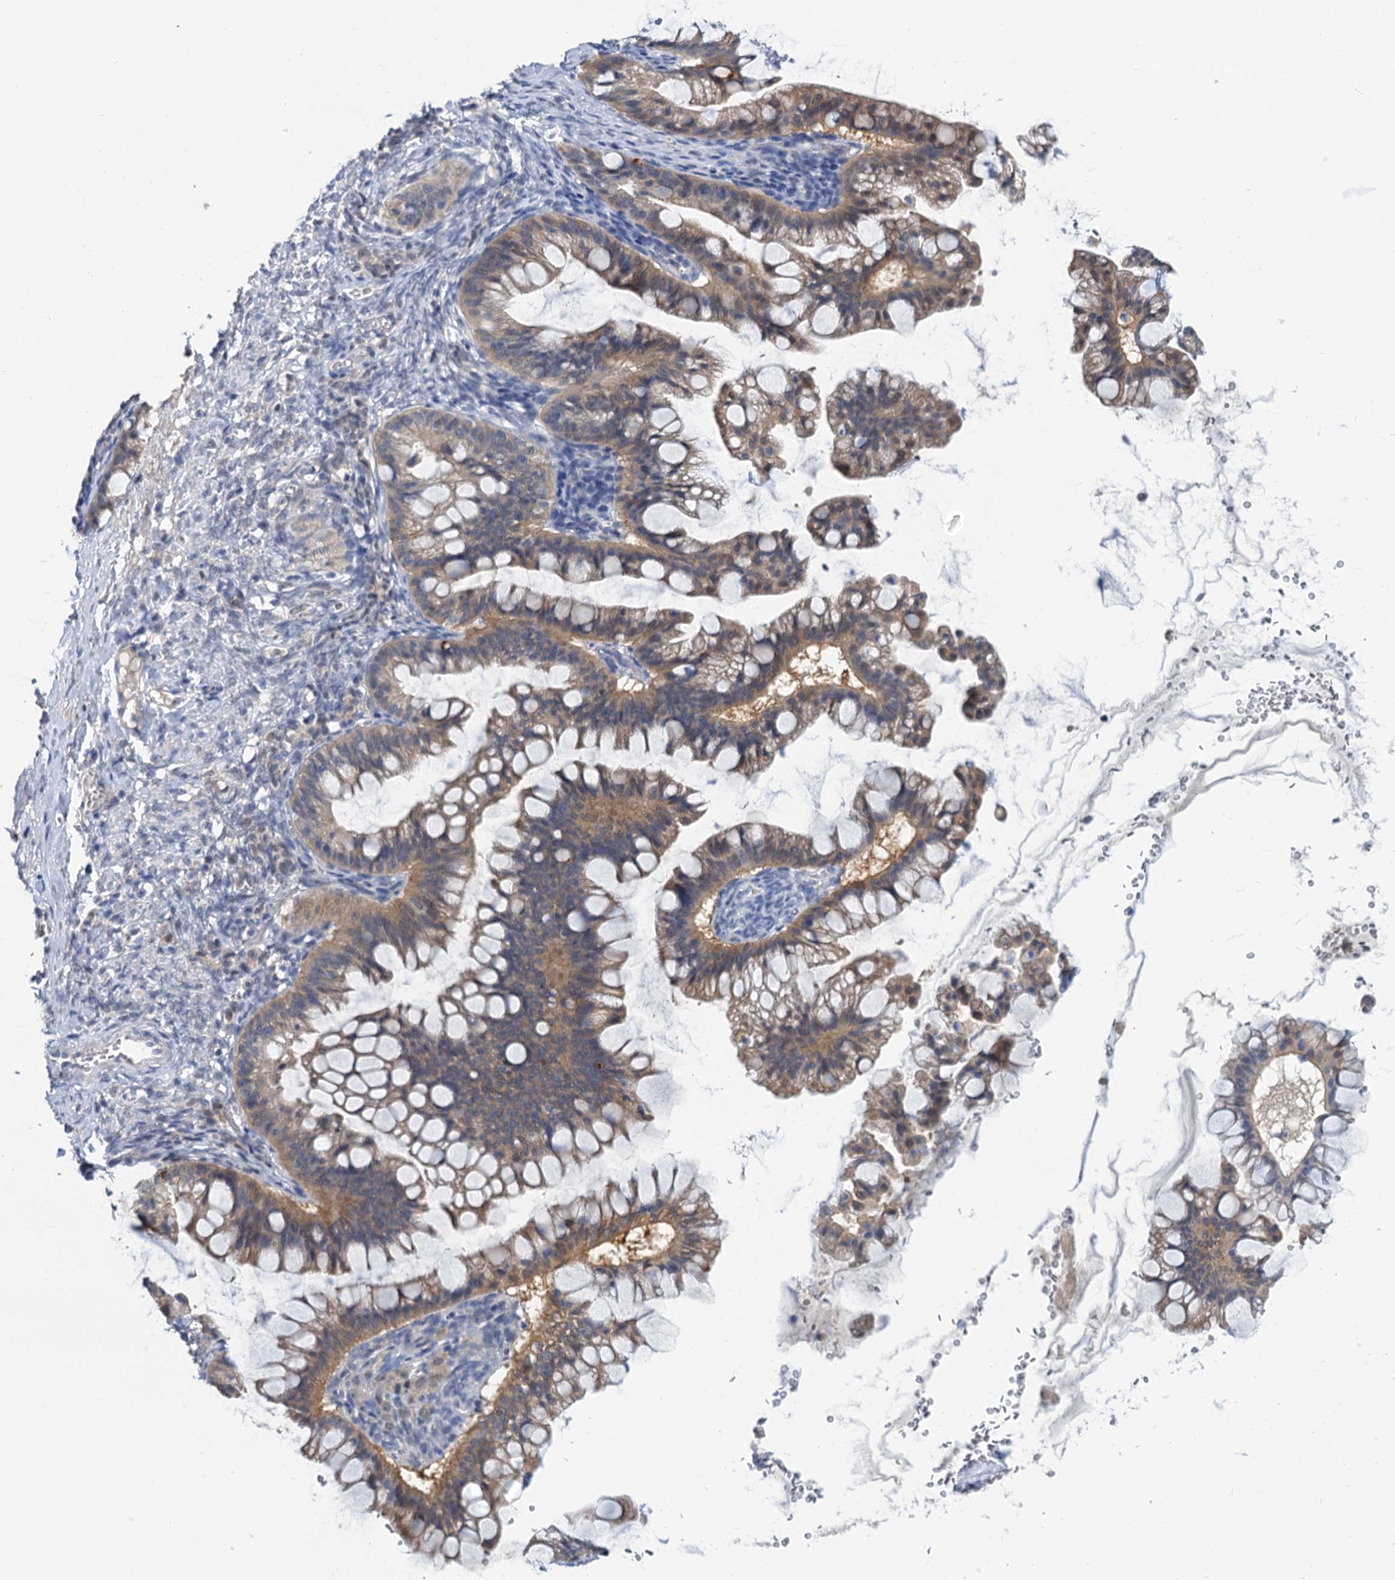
{"staining": {"intensity": "weak", "quantity": ">75%", "location": "cytoplasmic/membranous"}, "tissue": "ovarian cancer", "cell_type": "Tumor cells", "image_type": "cancer", "snomed": [{"axis": "morphology", "description": "Cystadenocarcinoma, mucinous, NOS"}, {"axis": "topography", "description": "Ovary"}], "caption": "A brown stain highlights weak cytoplasmic/membranous expression of a protein in ovarian mucinous cystadenocarcinoma tumor cells.", "gene": "ANKRD42", "patient": {"sex": "female", "age": 73}}